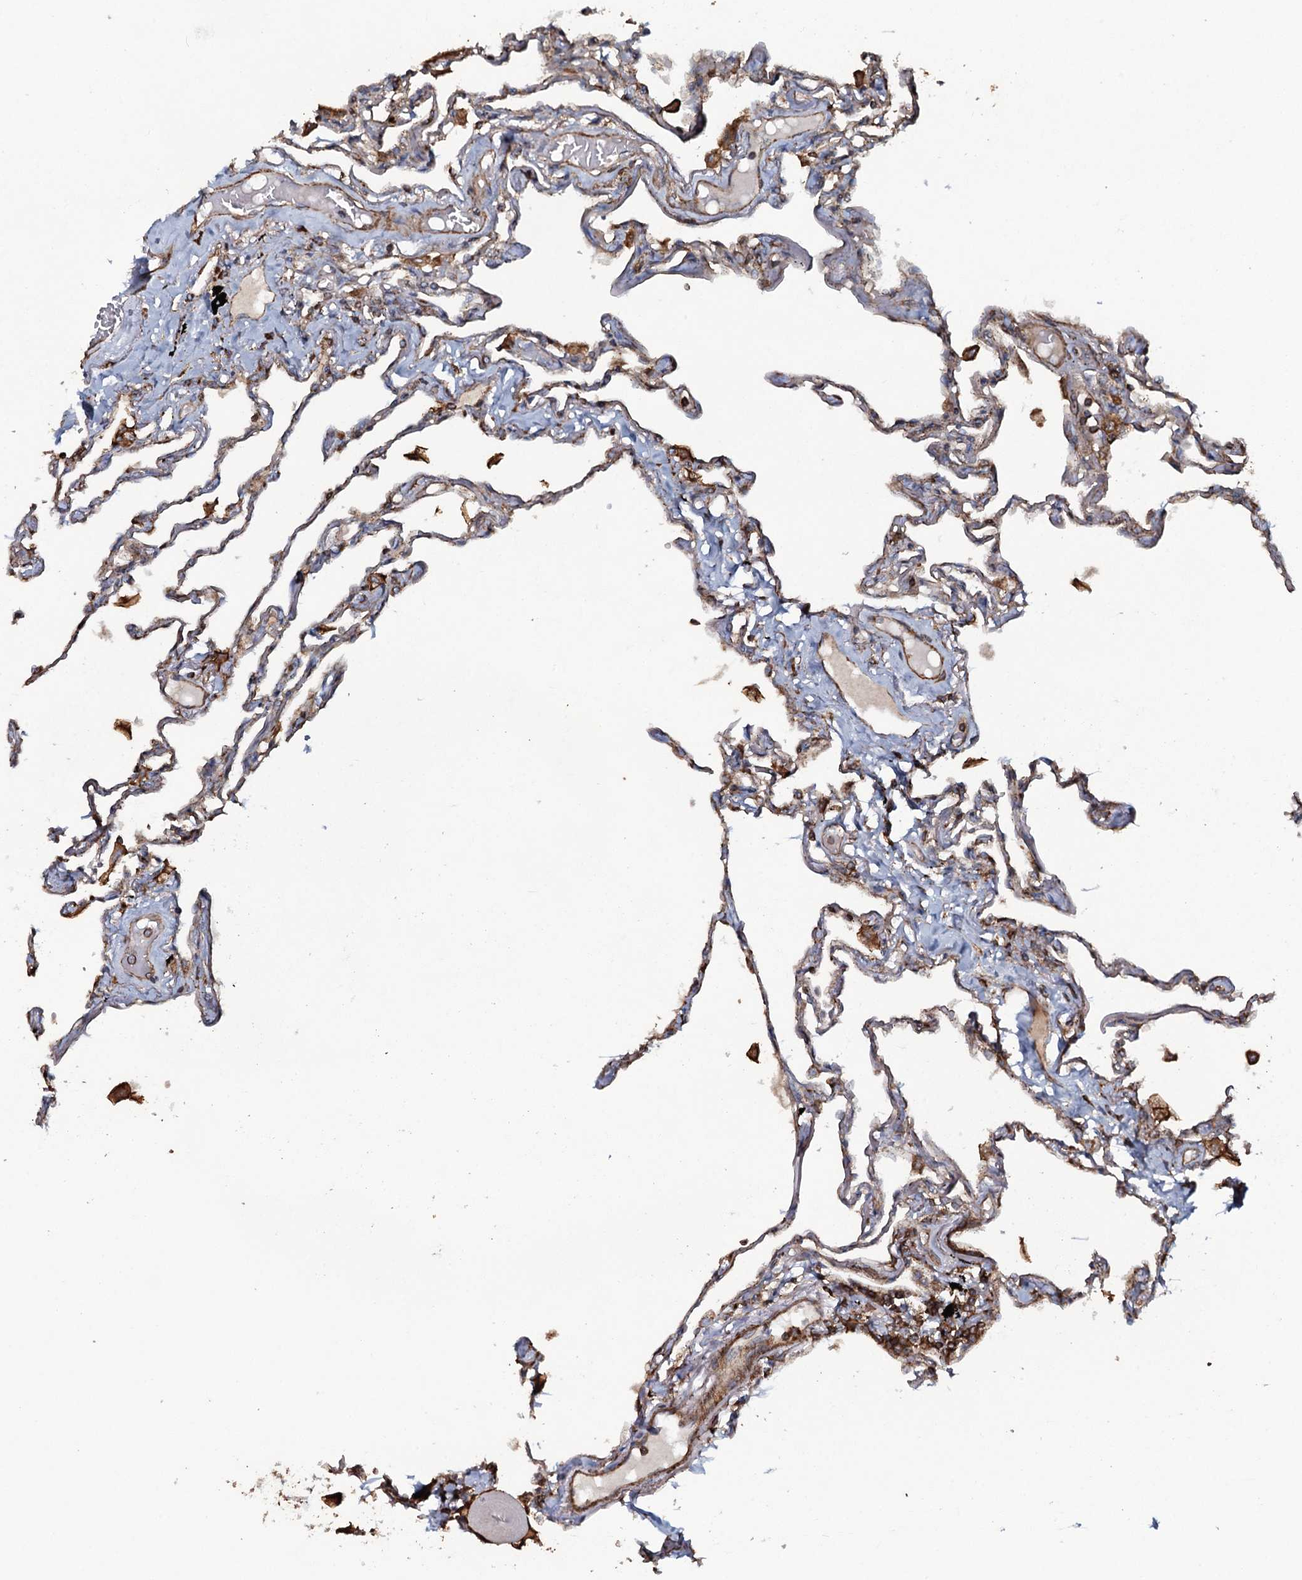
{"staining": {"intensity": "moderate", "quantity": "<25%", "location": "cytoplasmic/membranous"}, "tissue": "lung", "cell_type": "Alveolar cells", "image_type": "normal", "snomed": [{"axis": "morphology", "description": "Normal tissue, NOS"}, {"axis": "topography", "description": "Lung"}], "caption": "The image exhibits immunohistochemical staining of benign lung. There is moderate cytoplasmic/membranous positivity is appreciated in approximately <25% of alveolar cells. The staining was performed using DAB, with brown indicating positive protein expression. Nuclei are stained blue with hematoxylin.", "gene": "VWA8", "patient": {"sex": "female", "age": 67}}